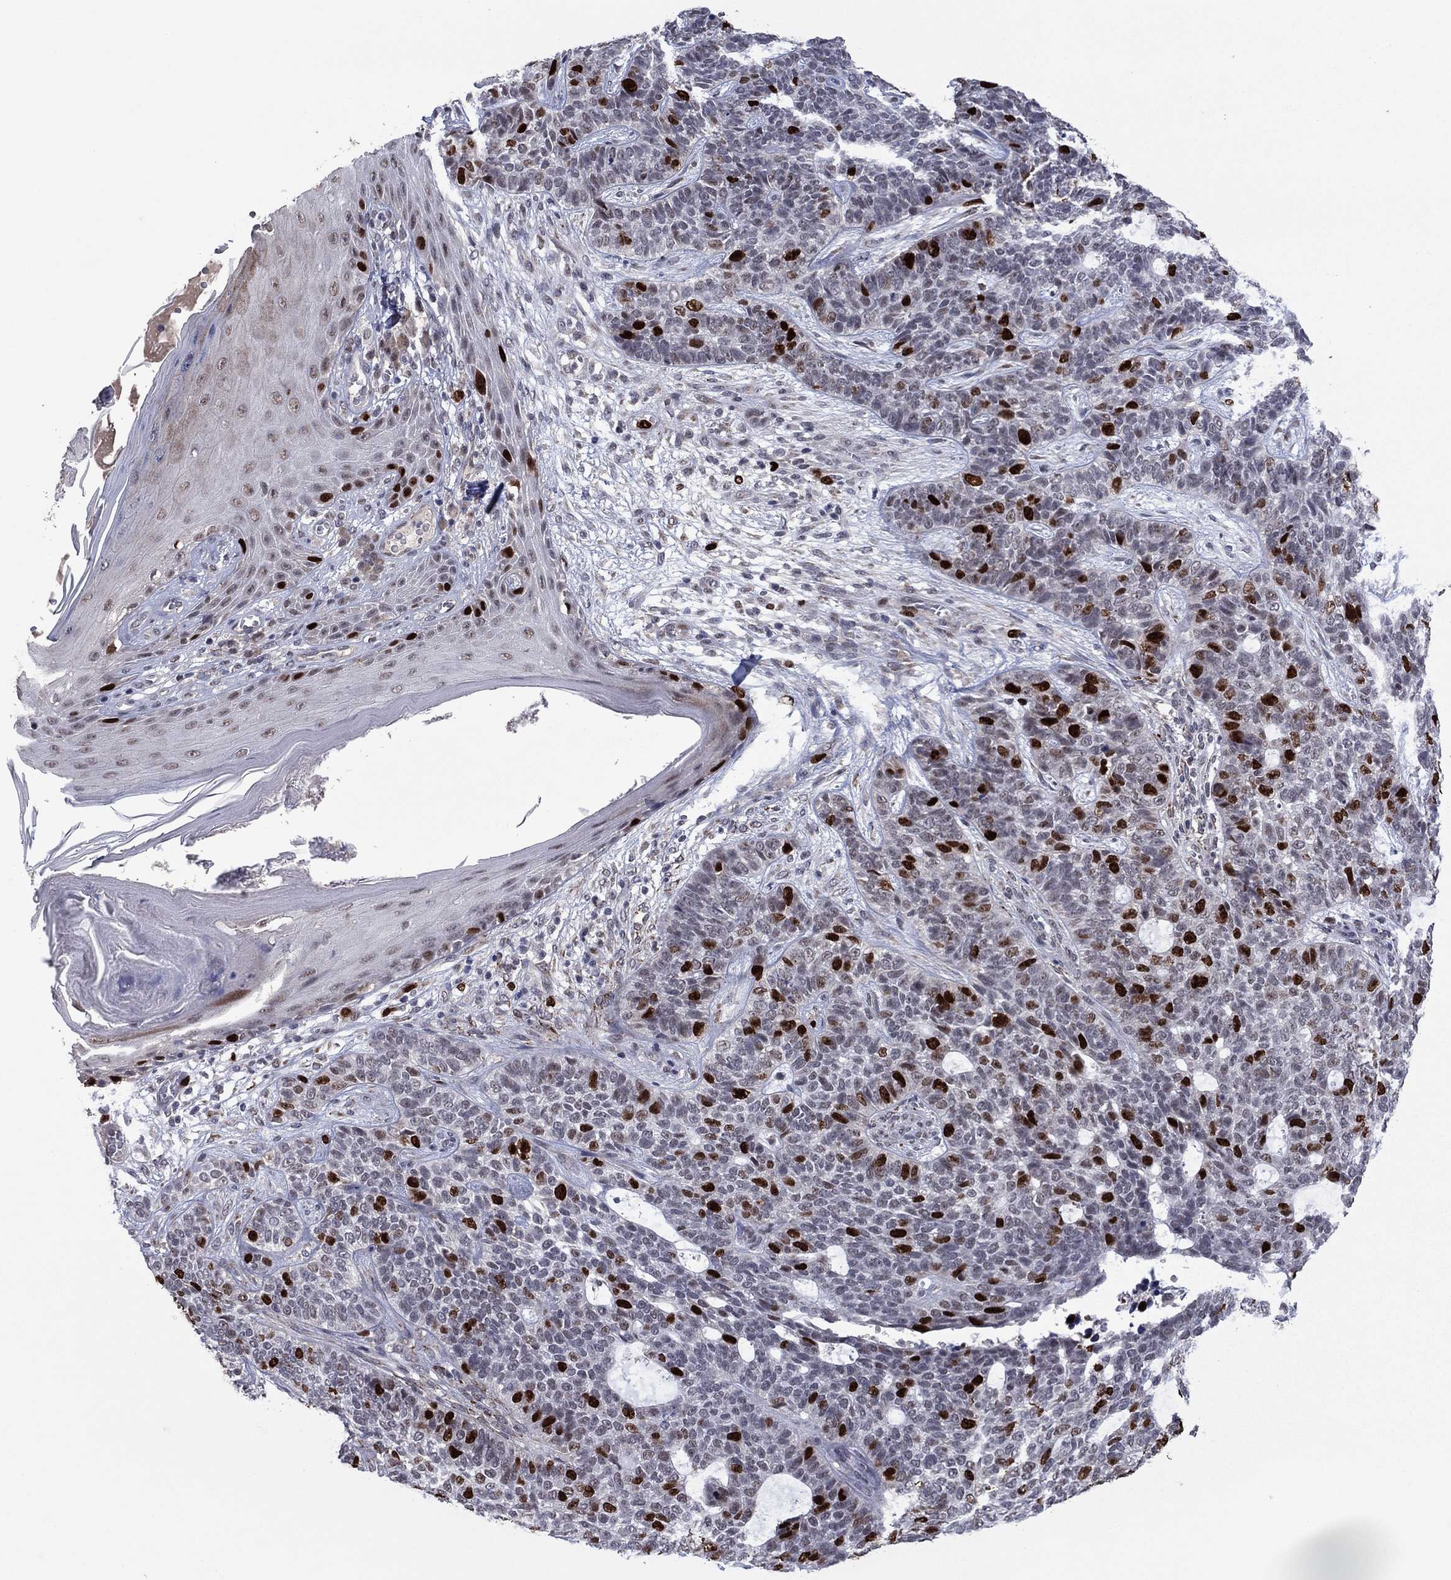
{"staining": {"intensity": "strong", "quantity": "25%-75%", "location": "nuclear"}, "tissue": "skin cancer", "cell_type": "Tumor cells", "image_type": "cancer", "snomed": [{"axis": "morphology", "description": "Basal cell carcinoma"}, {"axis": "topography", "description": "Skin"}], "caption": "Skin cancer stained for a protein (brown) demonstrates strong nuclear positive positivity in approximately 25%-75% of tumor cells.", "gene": "CDCA5", "patient": {"sex": "female", "age": 69}}